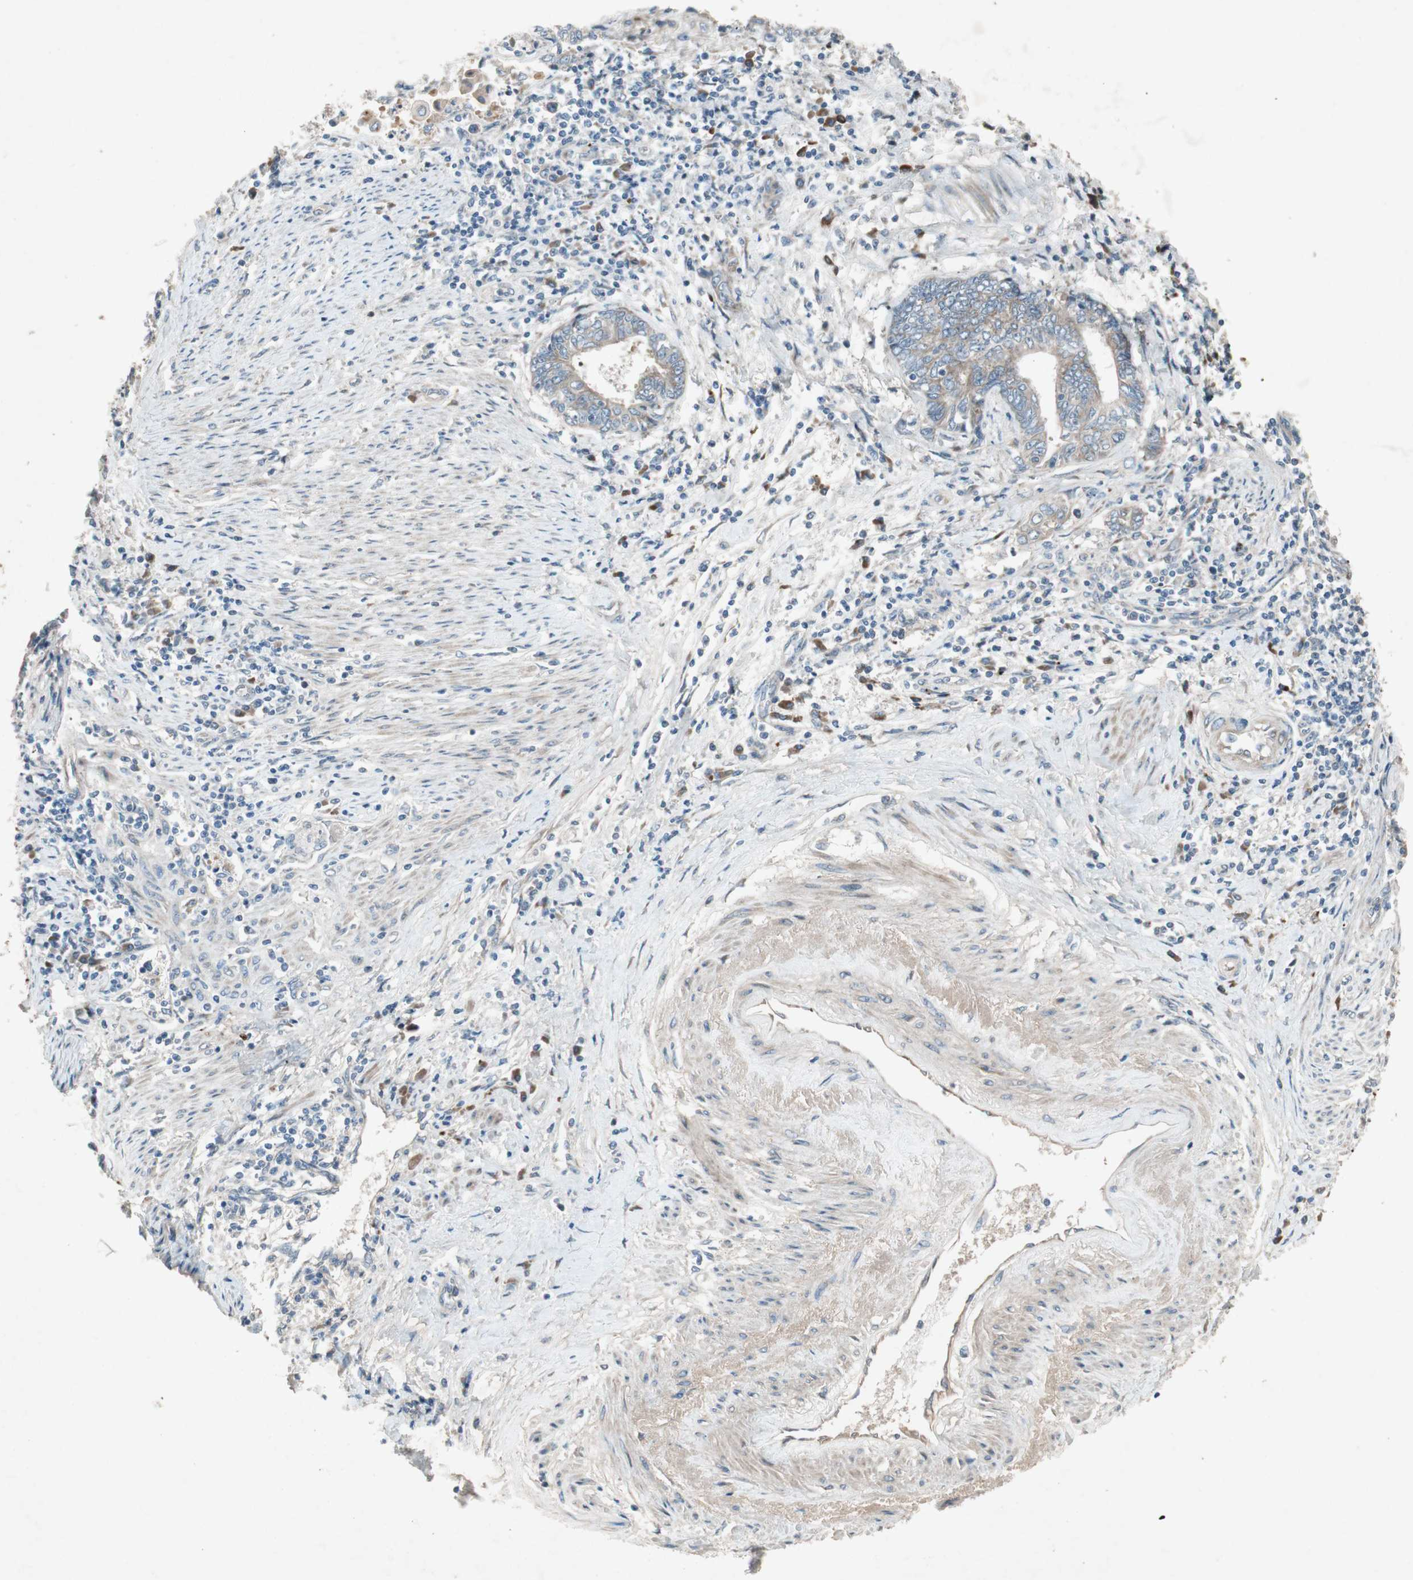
{"staining": {"intensity": "weak", "quantity": ">75%", "location": "cytoplasmic/membranous"}, "tissue": "endometrial cancer", "cell_type": "Tumor cells", "image_type": "cancer", "snomed": [{"axis": "morphology", "description": "Adenocarcinoma, NOS"}, {"axis": "topography", "description": "Uterus"}, {"axis": "topography", "description": "Endometrium"}], "caption": "Endometrial cancer tissue demonstrates weak cytoplasmic/membranous expression in about >75% of tumor cells (brown staining indicates protein expression, while blue staining denotes nuclei).", "gene": "APOO", "patient": {"sex": "female", "age": 70}}